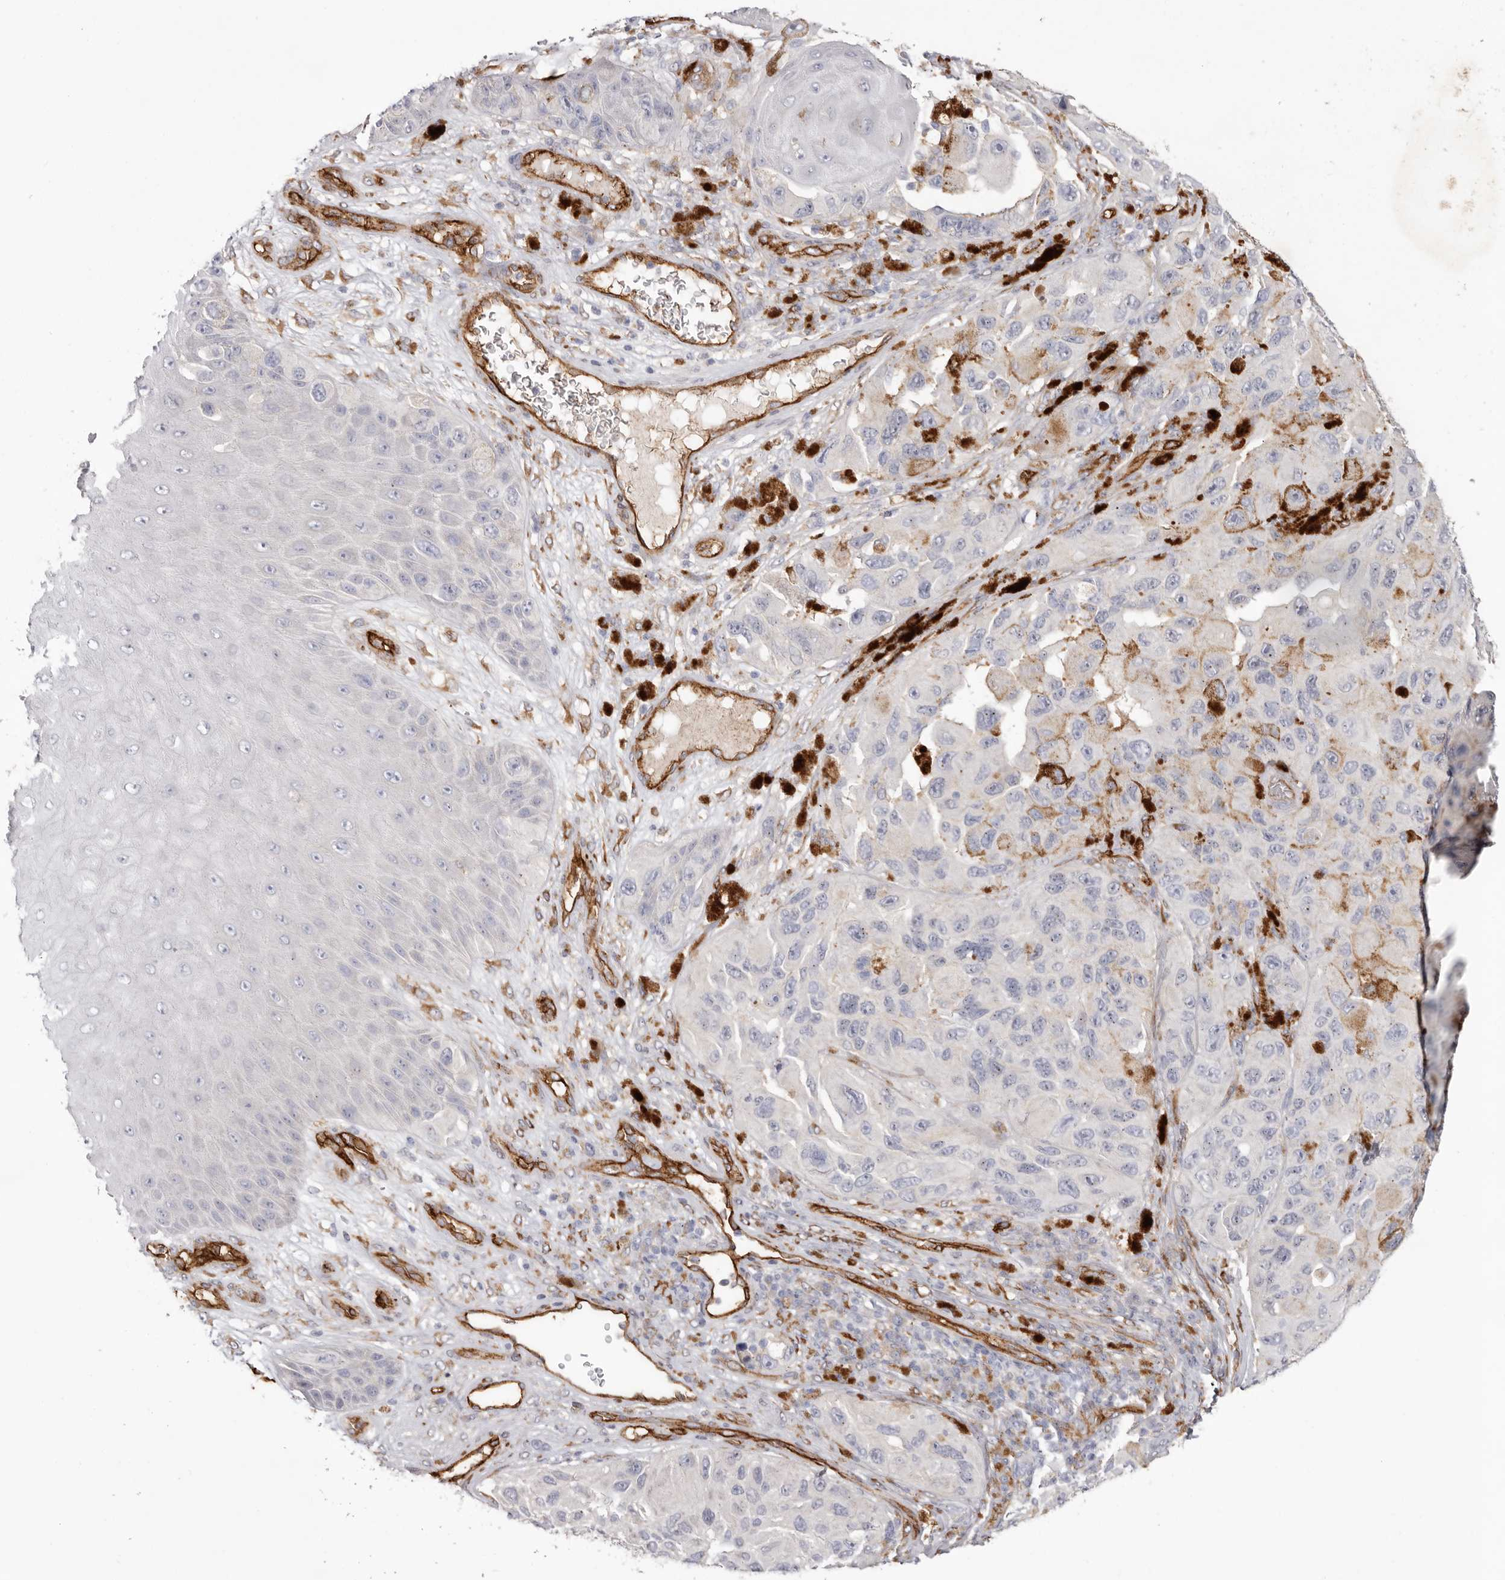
{"staining": {"intensity": "negative", "quantity": "none", "location": "none"}, "tissue": "melanoma", "cell_type": "Tumor cells", "image_type": "cancer", "snomed": [{"axis": "morphology", "description": "Malignant melanoma, NOS"}, {"axis": "topography", "description": "Skin"}], "caption": "Histopathology image shows no protein staining in tumor cells of malignant melanoma tissue. Brightfield microscopy of IHC stained with DAB (3,3'-diaminobenzidine) (brown) and hematoxylin (blue), captured at high magnification.", "gene": "LRRC66", "patient": {"sex": "female", "age": 73}}